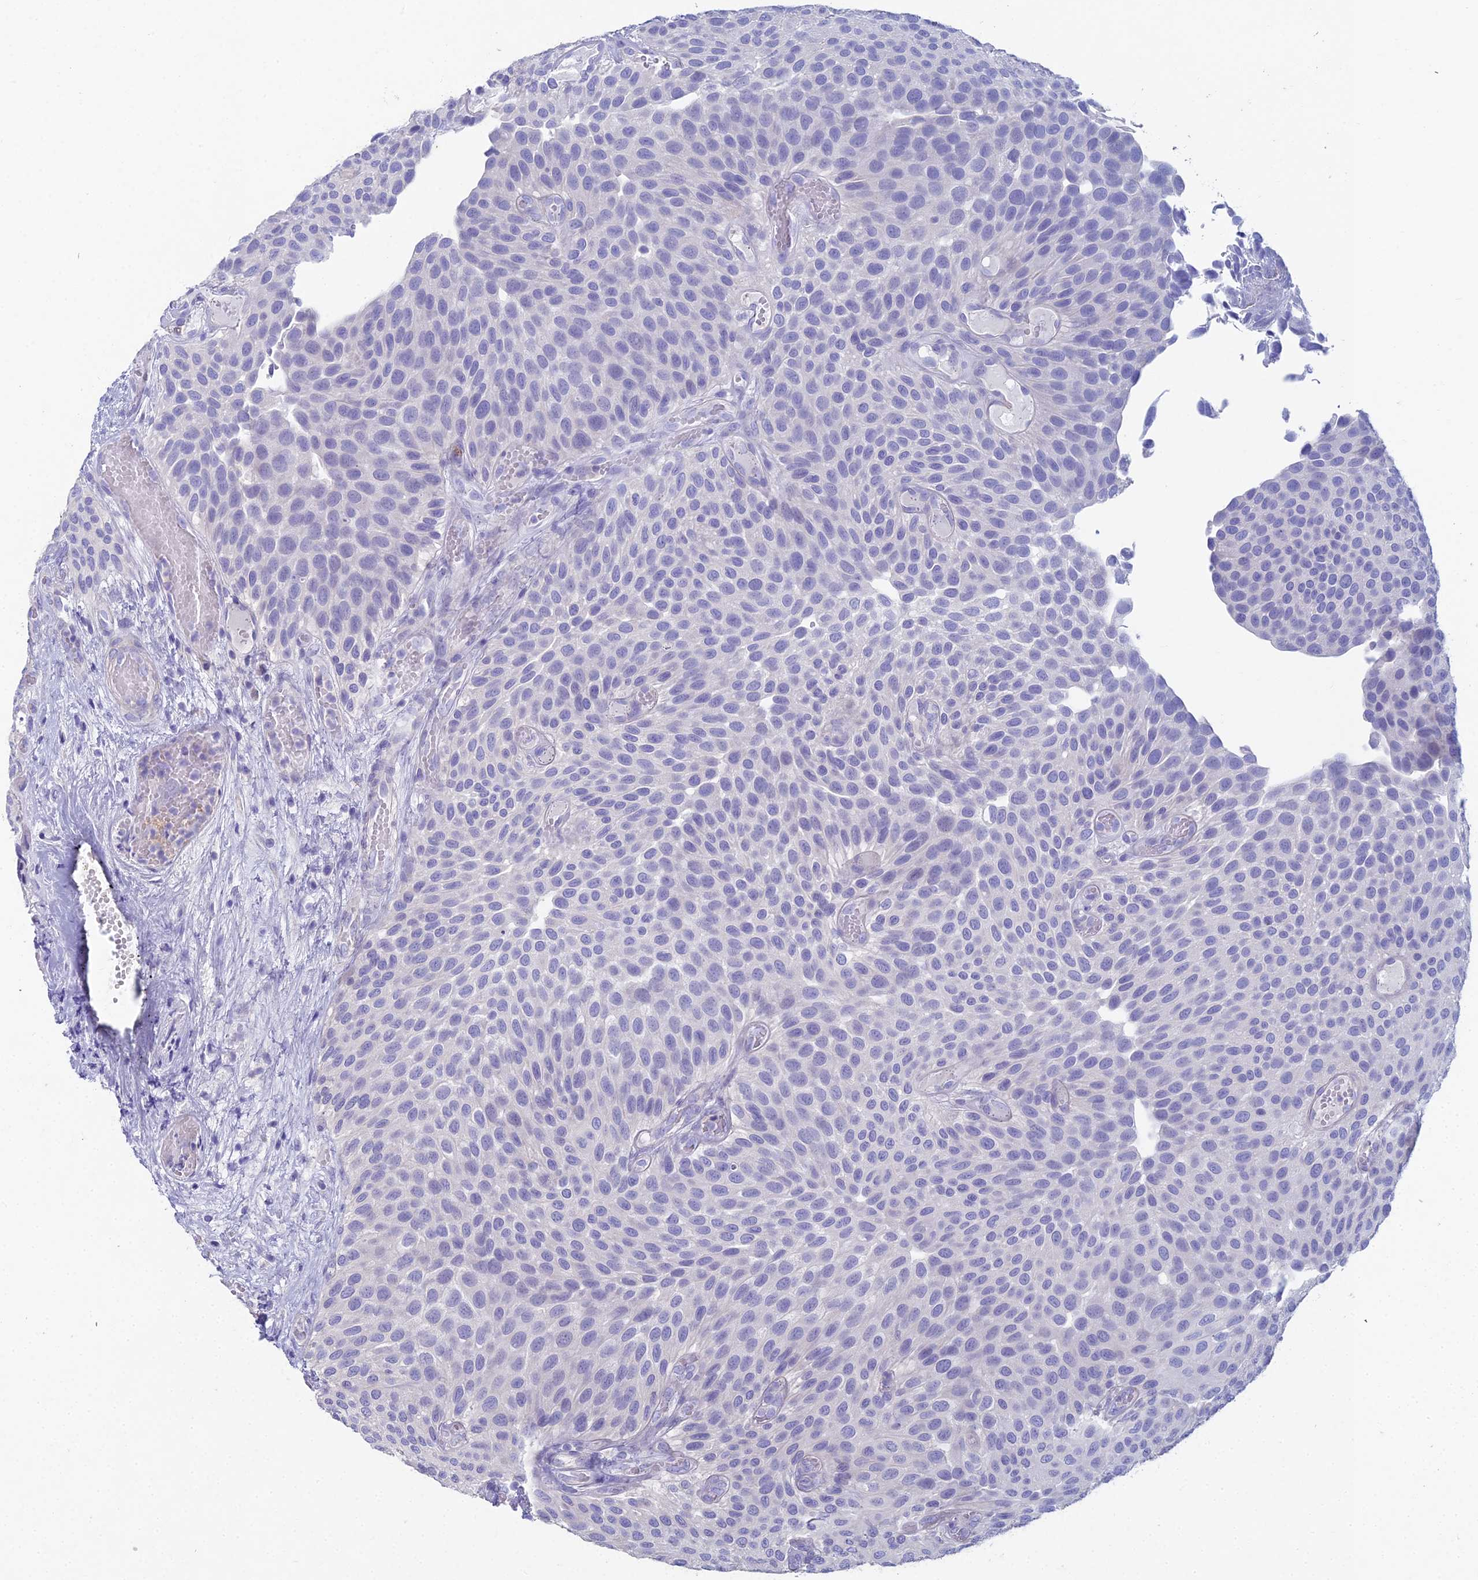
{"staining": {"intensity": "negative", "quantity": "none", "location": "none"}, "tissue": "urothelial cancer", "cell_type": "Tumor cells", "image_type": "cancer", "snomed": [{"axis": "morphology", "description": "Urothelial carcinoma, Low grade"}, {"axis": "topography", "description": "Urinary bladder"}], "caption": "The histopathology image demonstrates no significant positivity in tumor cells of urothelial cancer. (Stains: DAB (3,3'-diaminobenzidine) immunohistochemistry (IHC) with hematoxylin counter stain, Microscopy: brightfield microscopy at high magnification).", "gene": "NCAM1", "patient": {"sex": "male", "age": 89}}